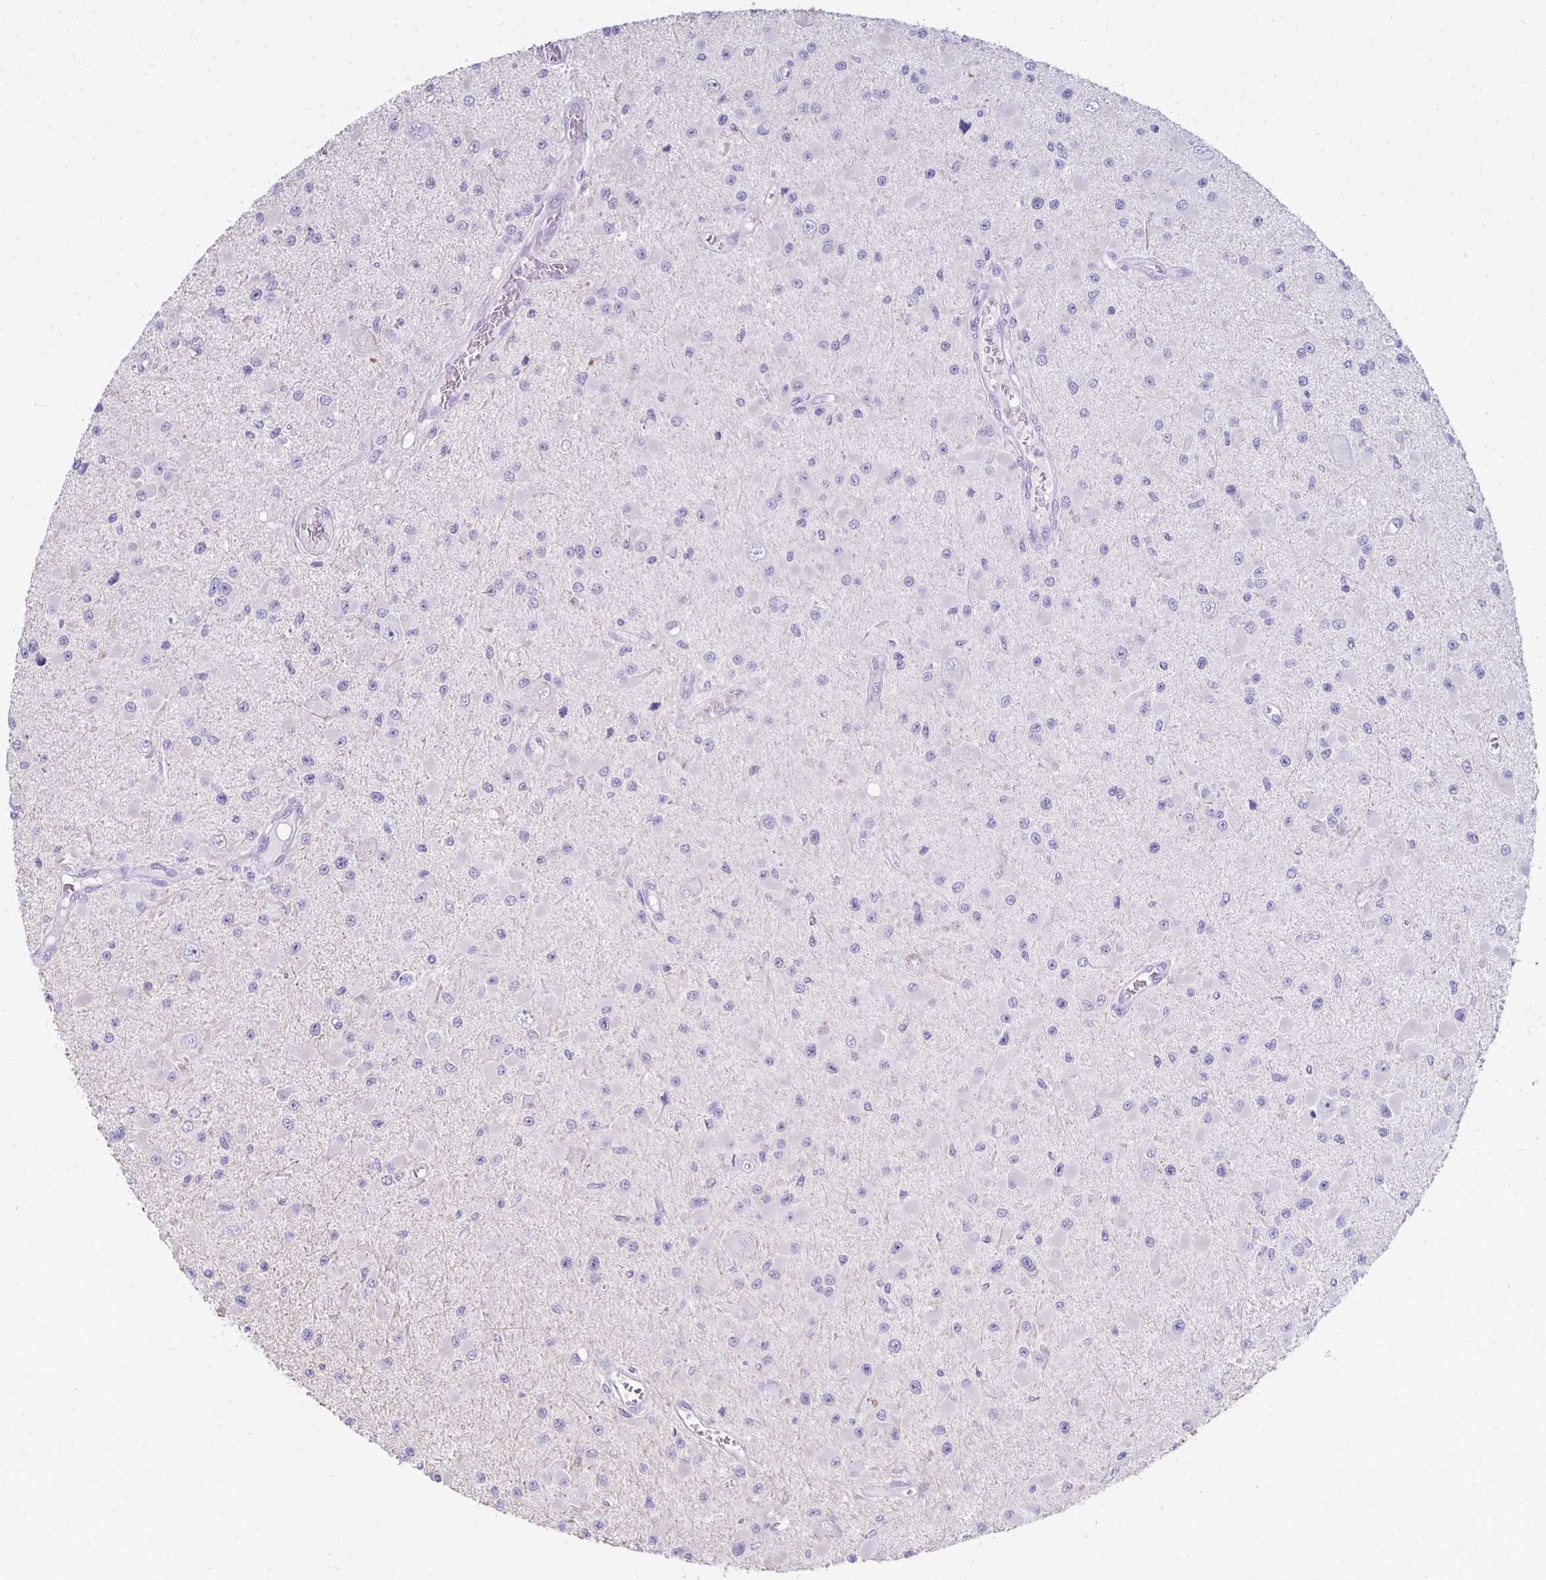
{"staining": {"intensity": "negative", "quantity": "none", "location": "none"}, "tissue": "glioma", "cell_type": "Tumor cells", "image_type": "cancer", "snomed": [{"axis": "morphology", "description": "Glioma, malignant, High grade"}, {"axis": "topography", "description": "Brain"}], "caption": "Immunohistochemistry (IHC) of human glioma exhibits no staining in tumor cells.", "gene": "RYR1", "patient": {"sex": "male", "age": 54}}